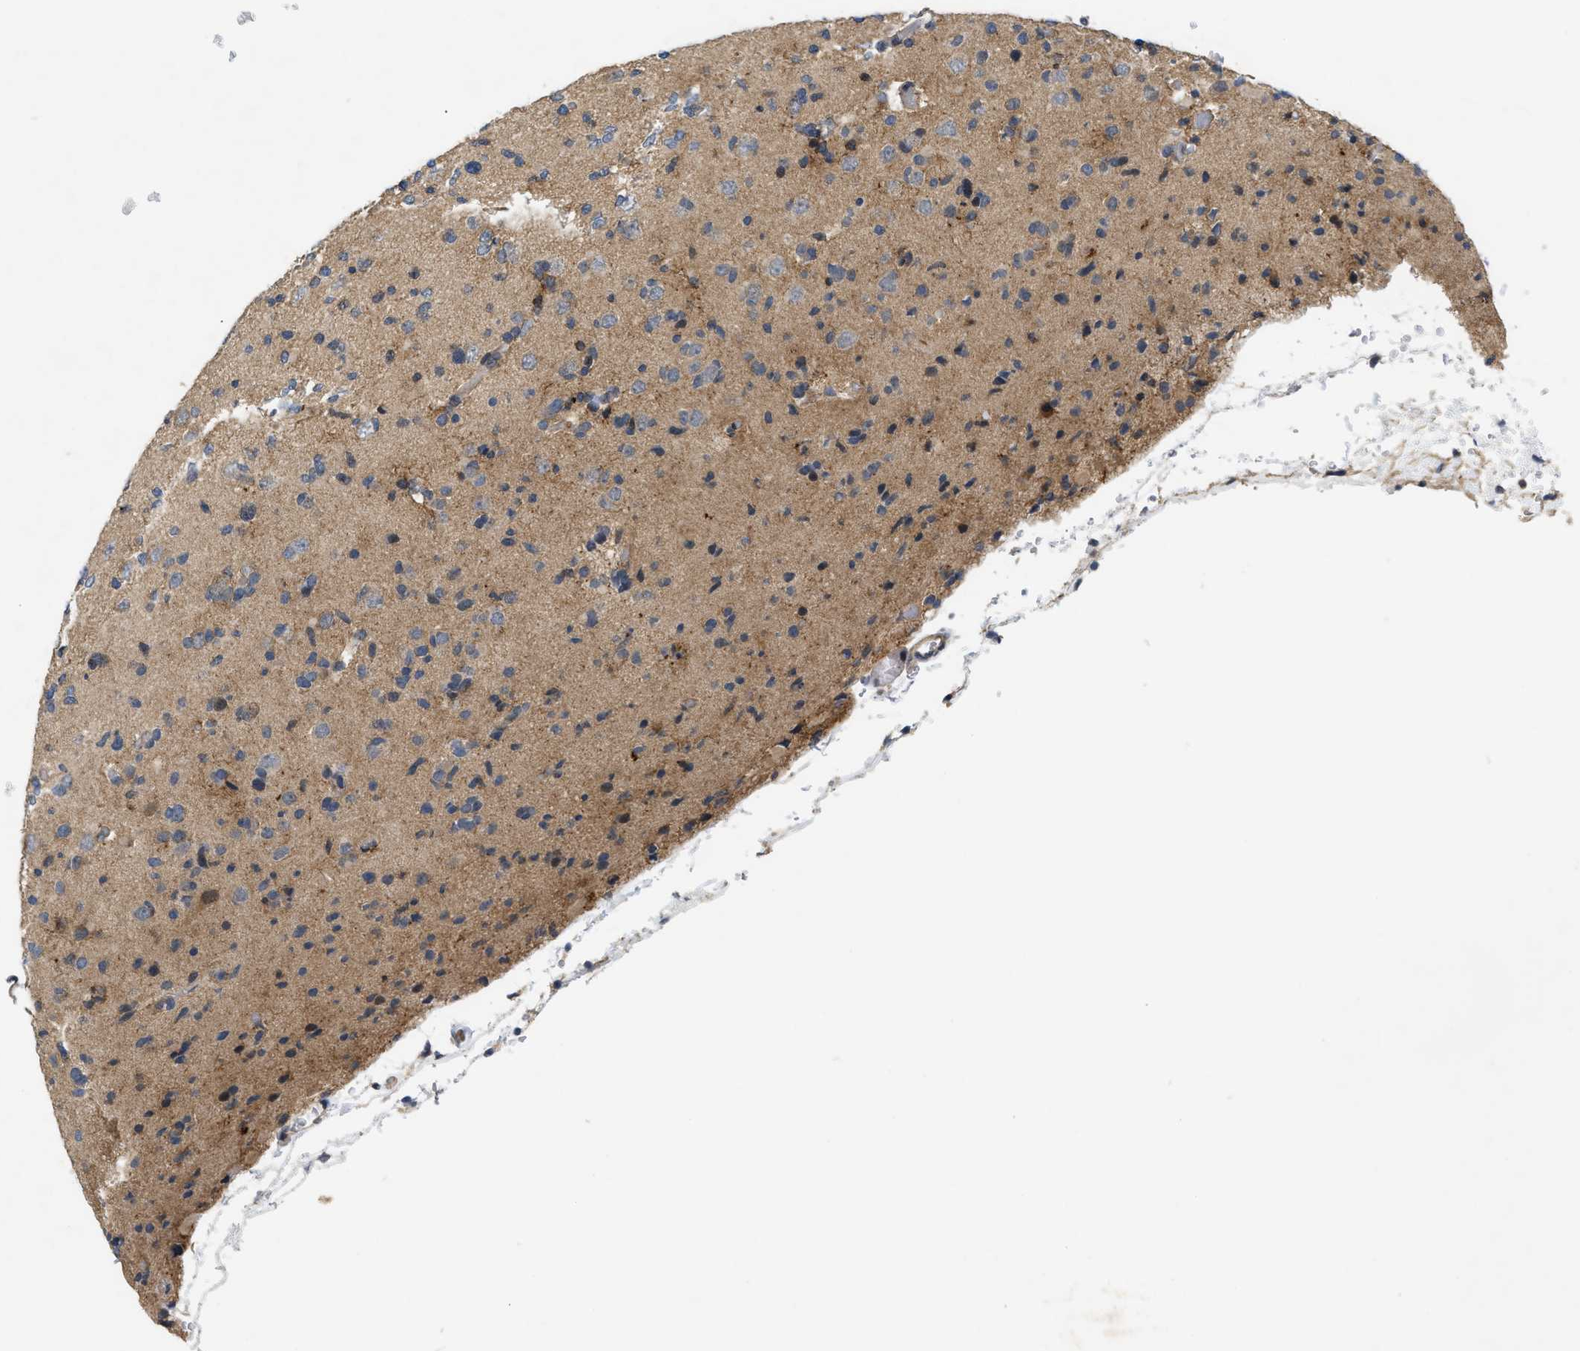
{"staining": {"intensity": "moderate", "quantity": "<25%", "location": "cytoplasmic/membranous"}, "tissue": "glioma", "cell_type": "Tumor cells", "image_type": "cancer", "snomed": [{"axis": "morphology", "description": "Glioma, malignant, Low grade"}, {"axis": "topography", "description": "Brain"}], "caption": "This image displays immunohistochemistry (IHC) staining of human malignant low-grade glioma, with low moderate cytoplasmic/membranous staining in about <25% of tumor cells.", "gene": "HMGCR", "patient": {"sex": "female", "age": 22}}